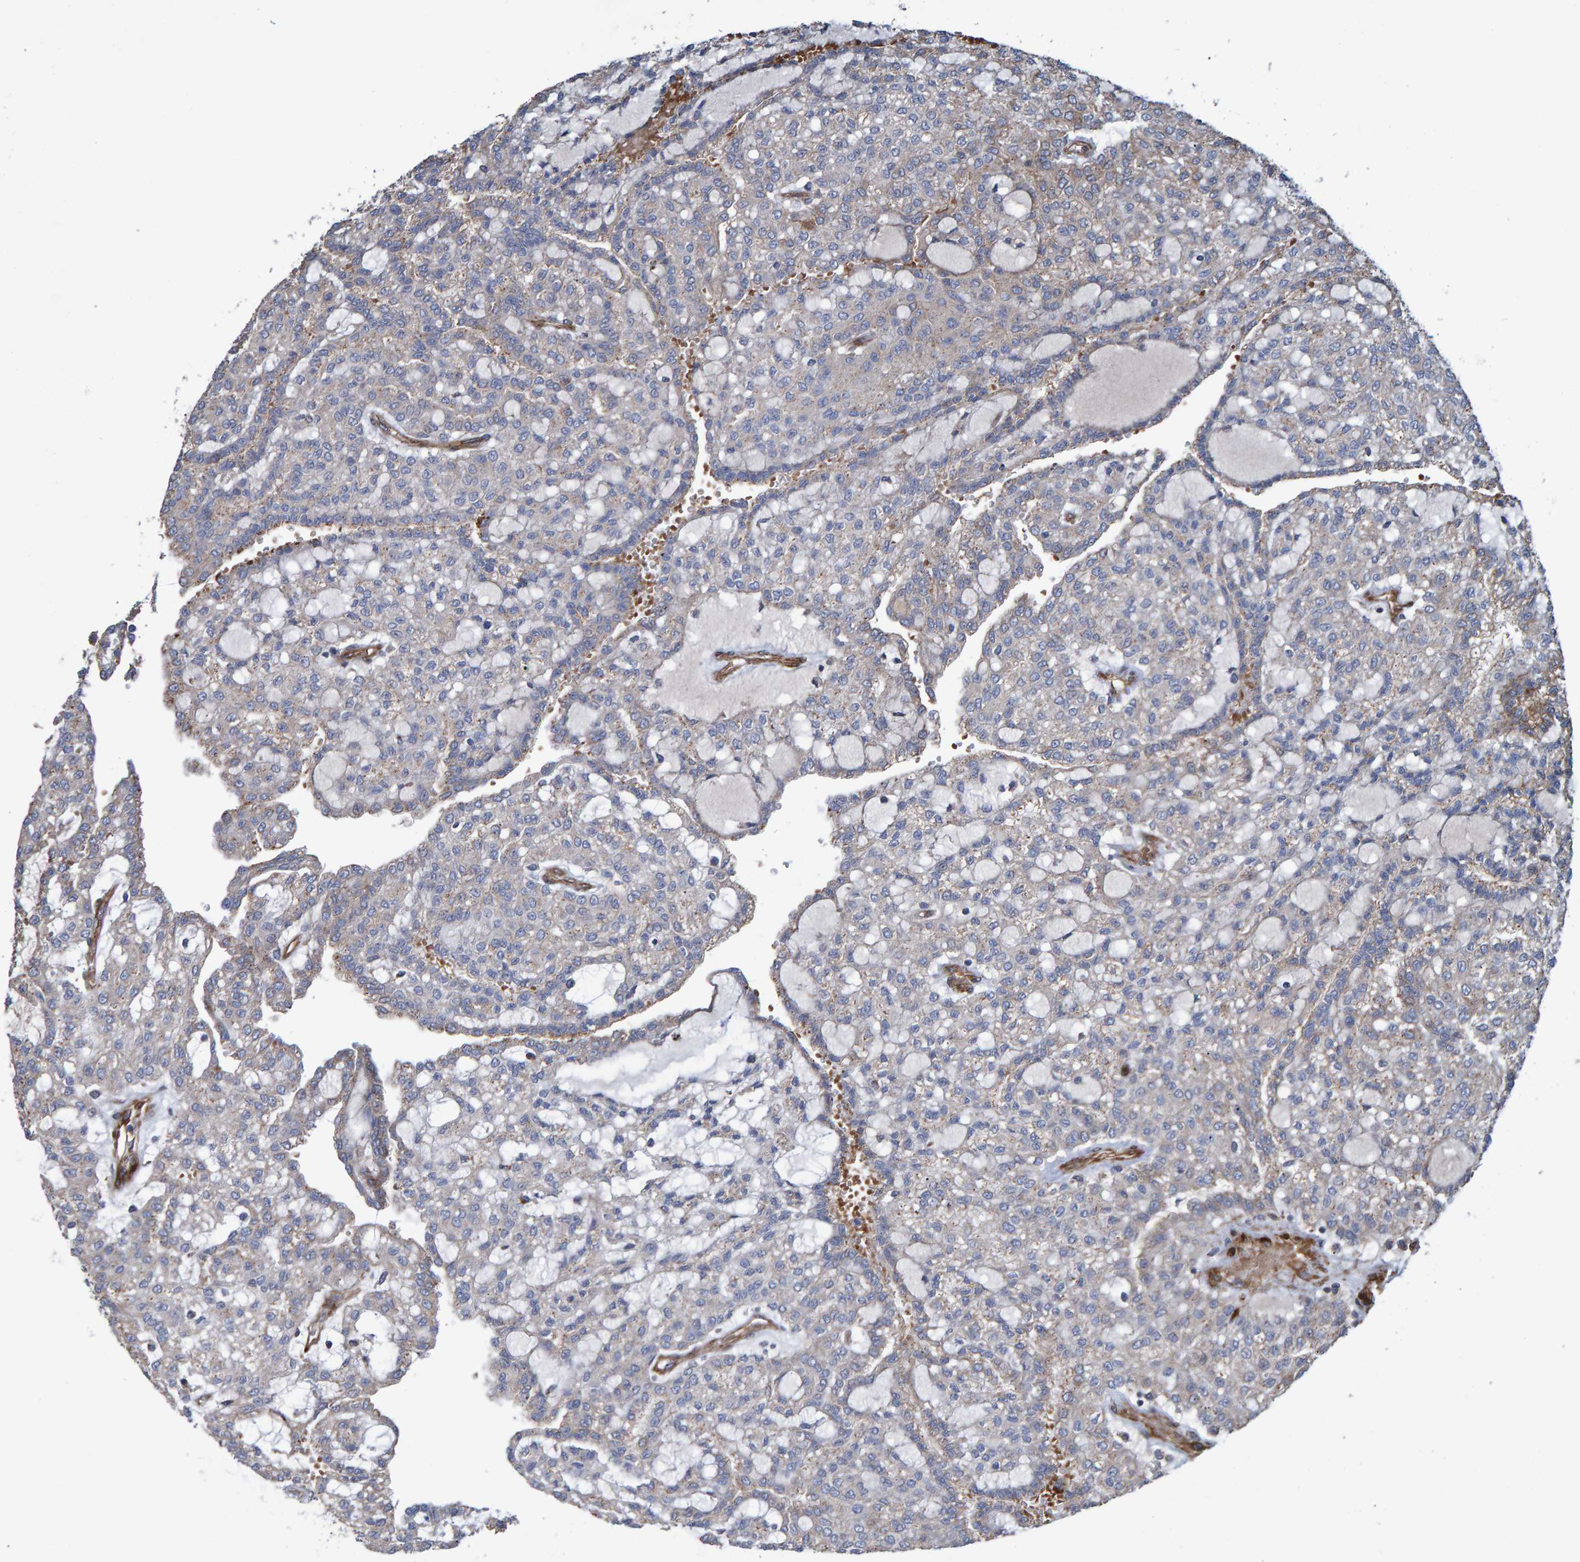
{"staining": {"intensity": "negative", "quantity": "none", "location": "none"}, "tissue": "renal cancer", "cell_type": "Tumor cells", "image_type": "cancer", "snomed": [{"axis": "morphology", "description": "Adenocarcinoma, NOS"}, {"axis": "topography", "description": "Kidney"}], "caption": "Immunohistochemistry micrograph of human renal adenocarcinoma stained for a protein (brown), which displays no staining in tumor cells. (DAB (3,3'-diaminobenzidine) immunohistochemistry, high magnification).", "gene": "SLIT2", "patient": {"sex": "male", "age": 63}}